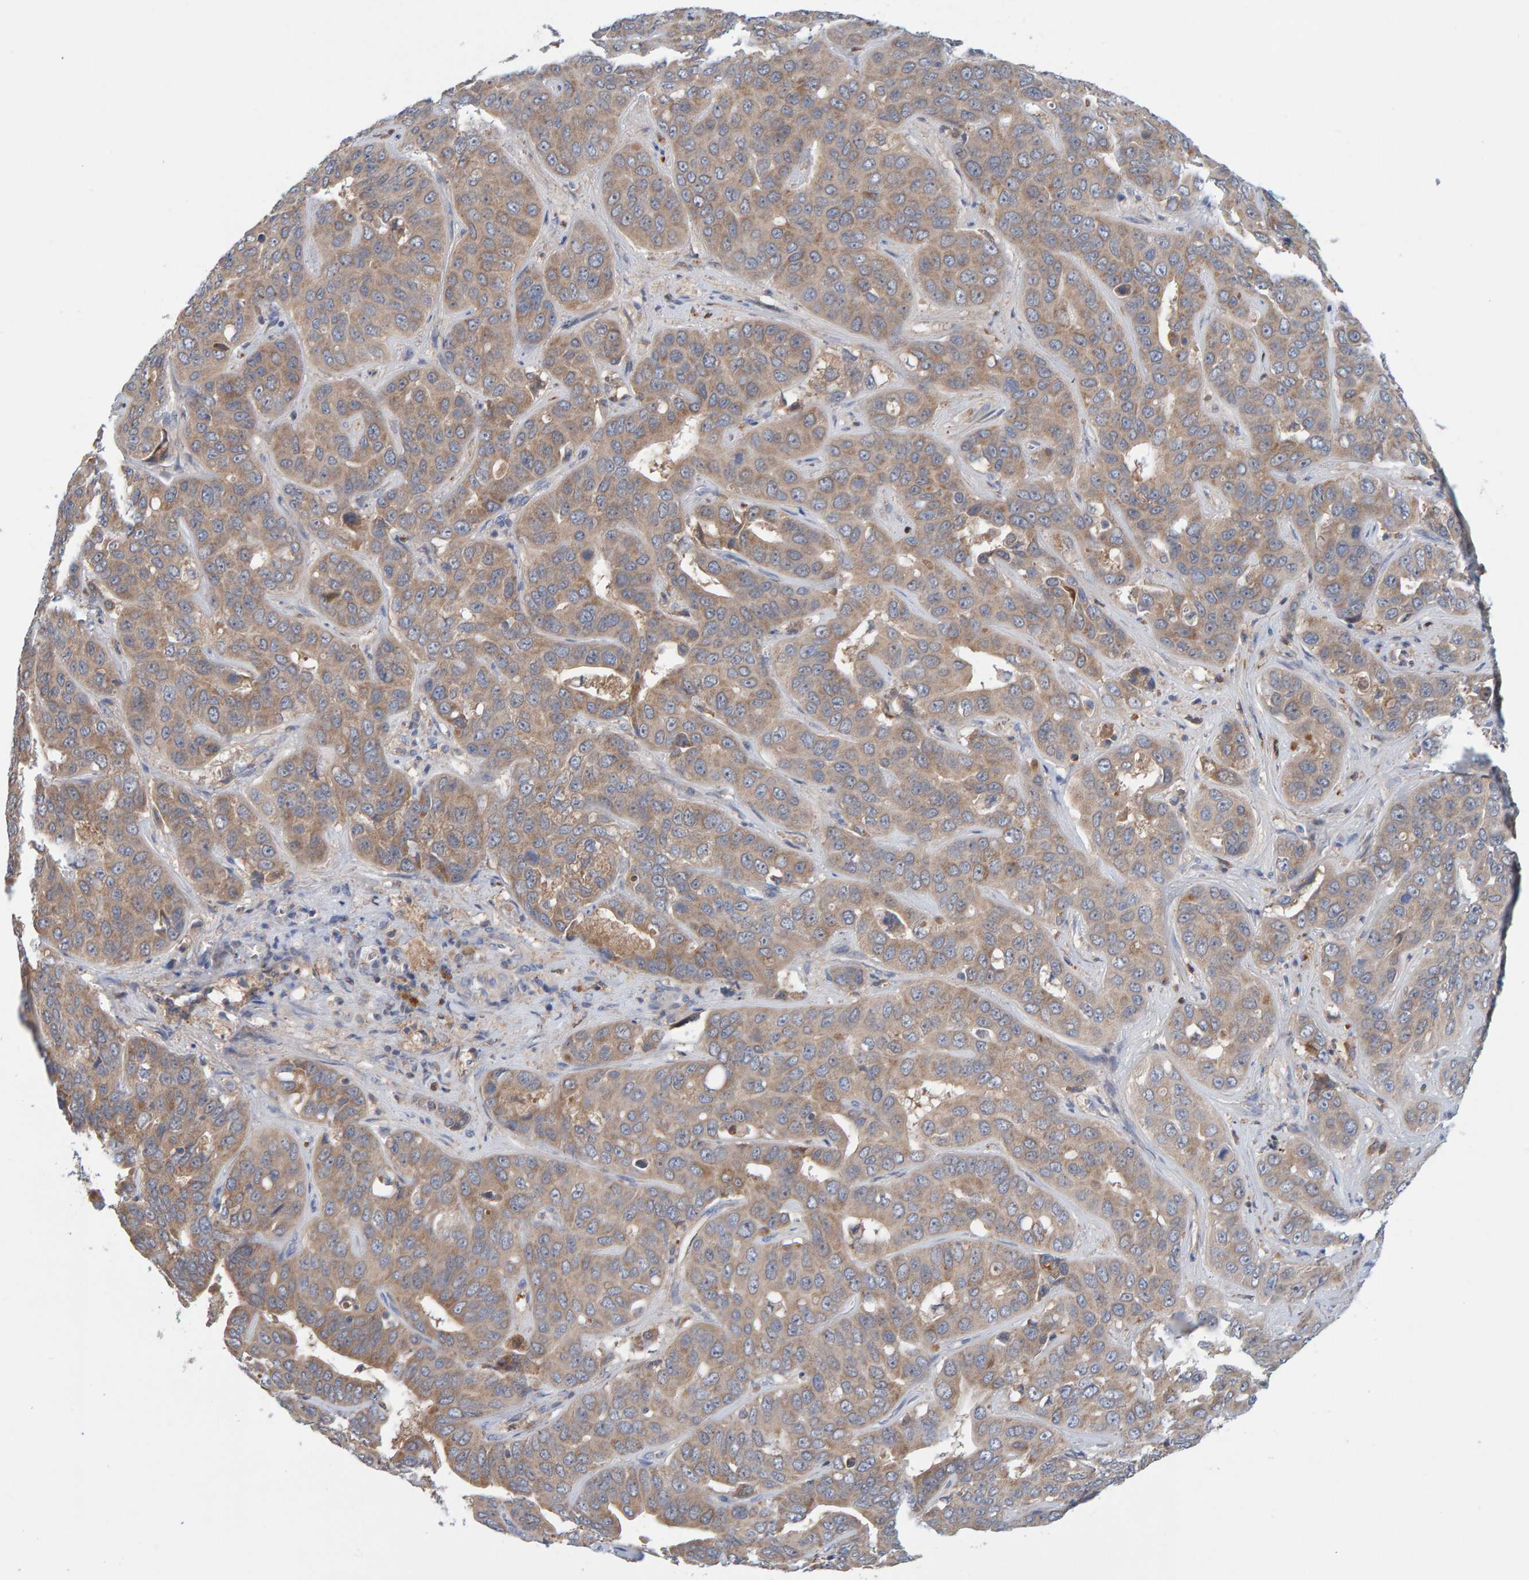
{"staining": {"intensity": "weak", "quantity": ">75%", "location": "cytoplasmic/membranous"}, "tissue": "liver cancer", "cell_type": "Tumor cells", "image_type": "cancer", "snomed": [{"axis": "morphology", "description": "Cholangiocarcinoma"}, {"axis": "topography", "description": "Liver"}], "caption": "DAB (3,3'-diaminobenzidine) immunohistochemical staining of liver cancer shows weak cytoplasmic/membranous protein expression in approximately >75% of tumor cells.", "gene": "TATDN1", "patient": {"sex": "female", "age": 52}}